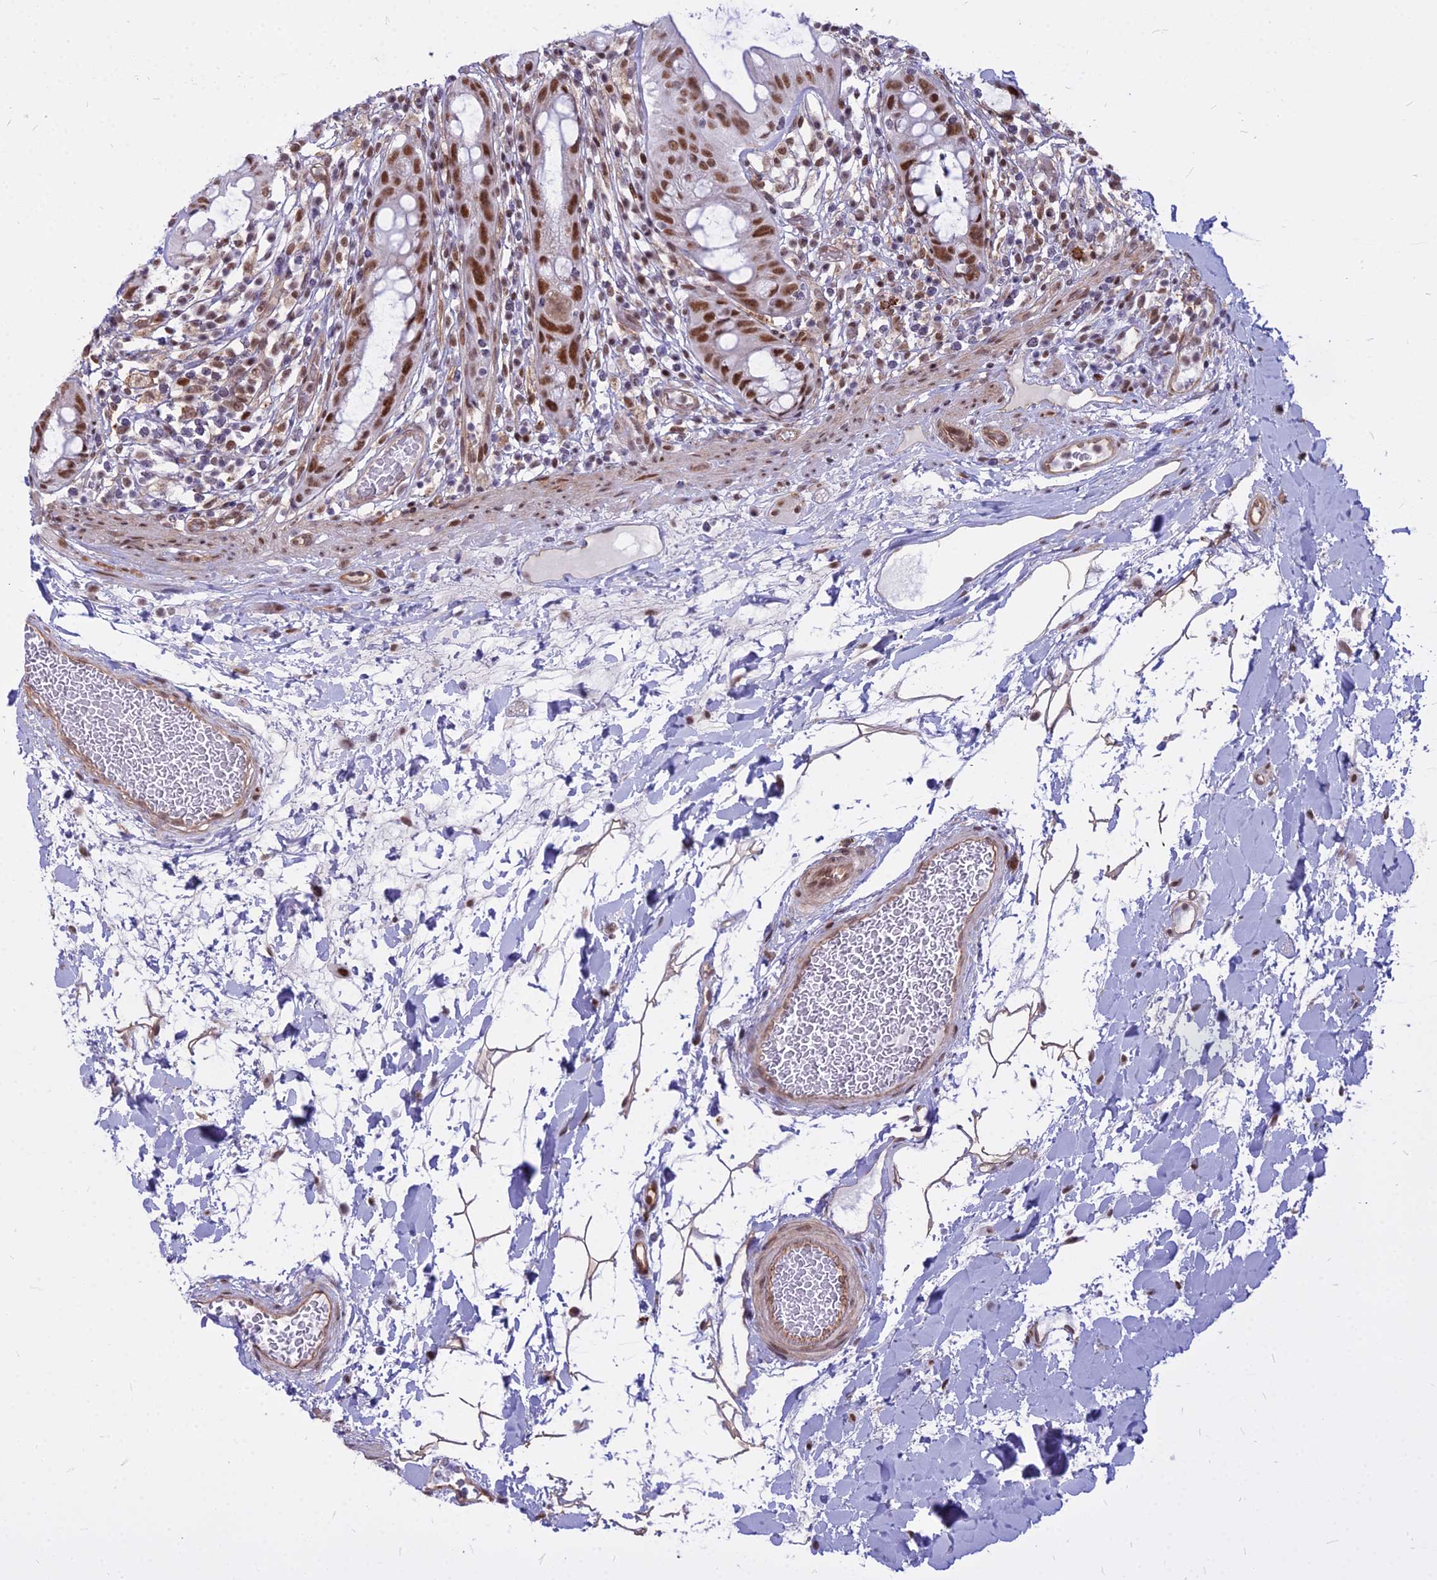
{"staining": {"intensity": "strong", "quantity": ">75%", "location": "nuclear"}, "tissue": "rectum", "cell_type": "Glandular cells", "image_type": "normal", "snomed": [{"axis": "morphology", "description": "Normal tissue, NOS"}, {"axis": "topography", "description": "Rectum"}], "caption": "Rectum stained with DAB (3,3'-diaminobenzidine) immunohistochemistry (IHC) demonstrates high levels of strong nuclear staining in approximately >75% of glandular cells.", "gene": "ALG10B", "patient": {"sex": "female", "age": 57}}